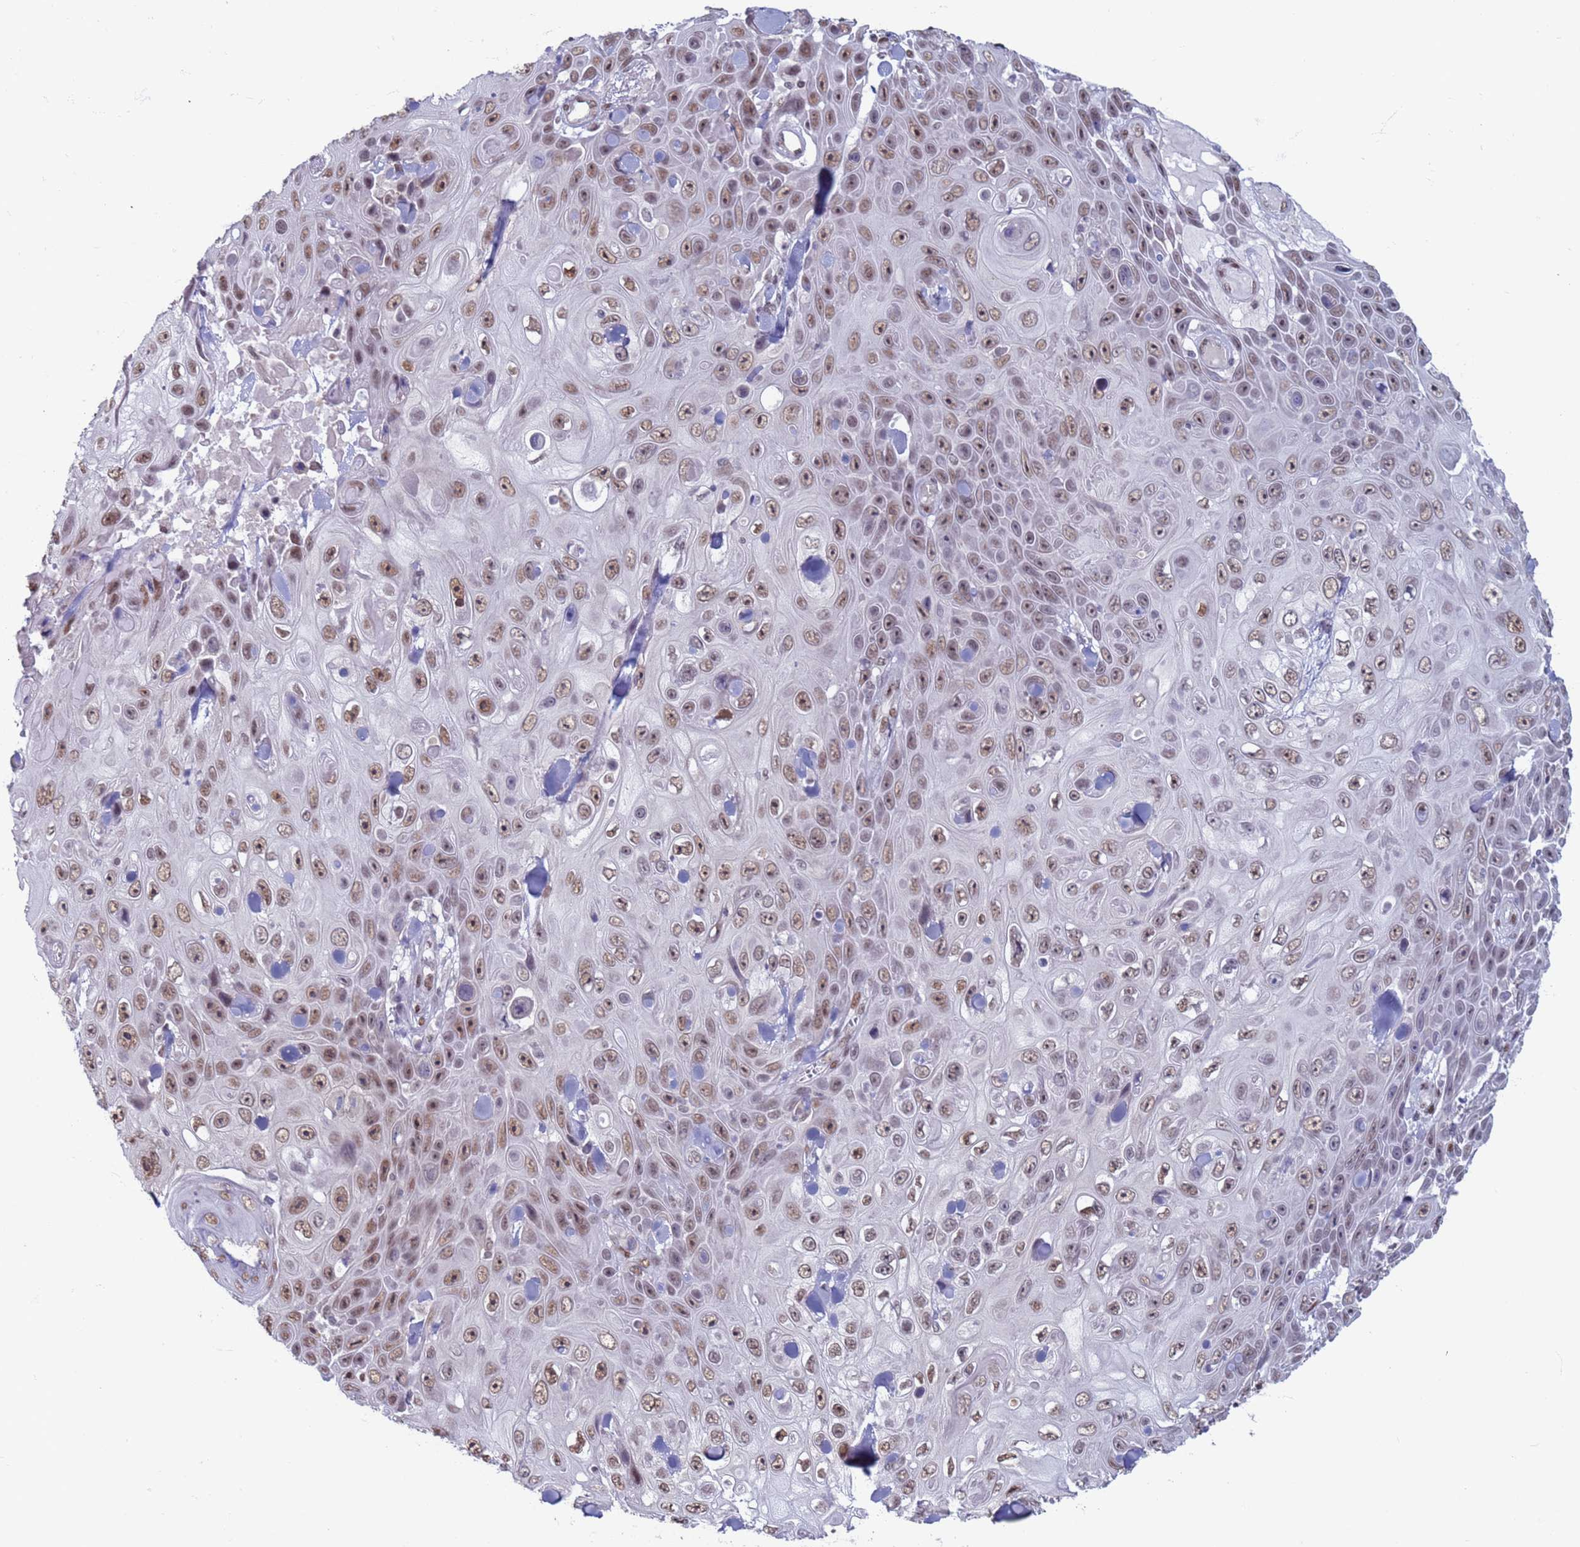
{"staining": {"intensity": "moderate", "quantity": ">75%", "location": "nuclear"}, "tissue": "skin cancer", "cell_type": "Tumor cells", "image_type": "cancer", "snomed": [{"axis": "morphology", "description": "Squamous cell carcinoma, NOS"}, {"axis": "topography", "description": "Skin"}], "caption": "Skin cancer stained for a protein (brown) shows moderate nuclear positive positivity in about >75% of tumor cells.", "gene": "SAE1", "patient": {"sex": "male", "age": 82}}